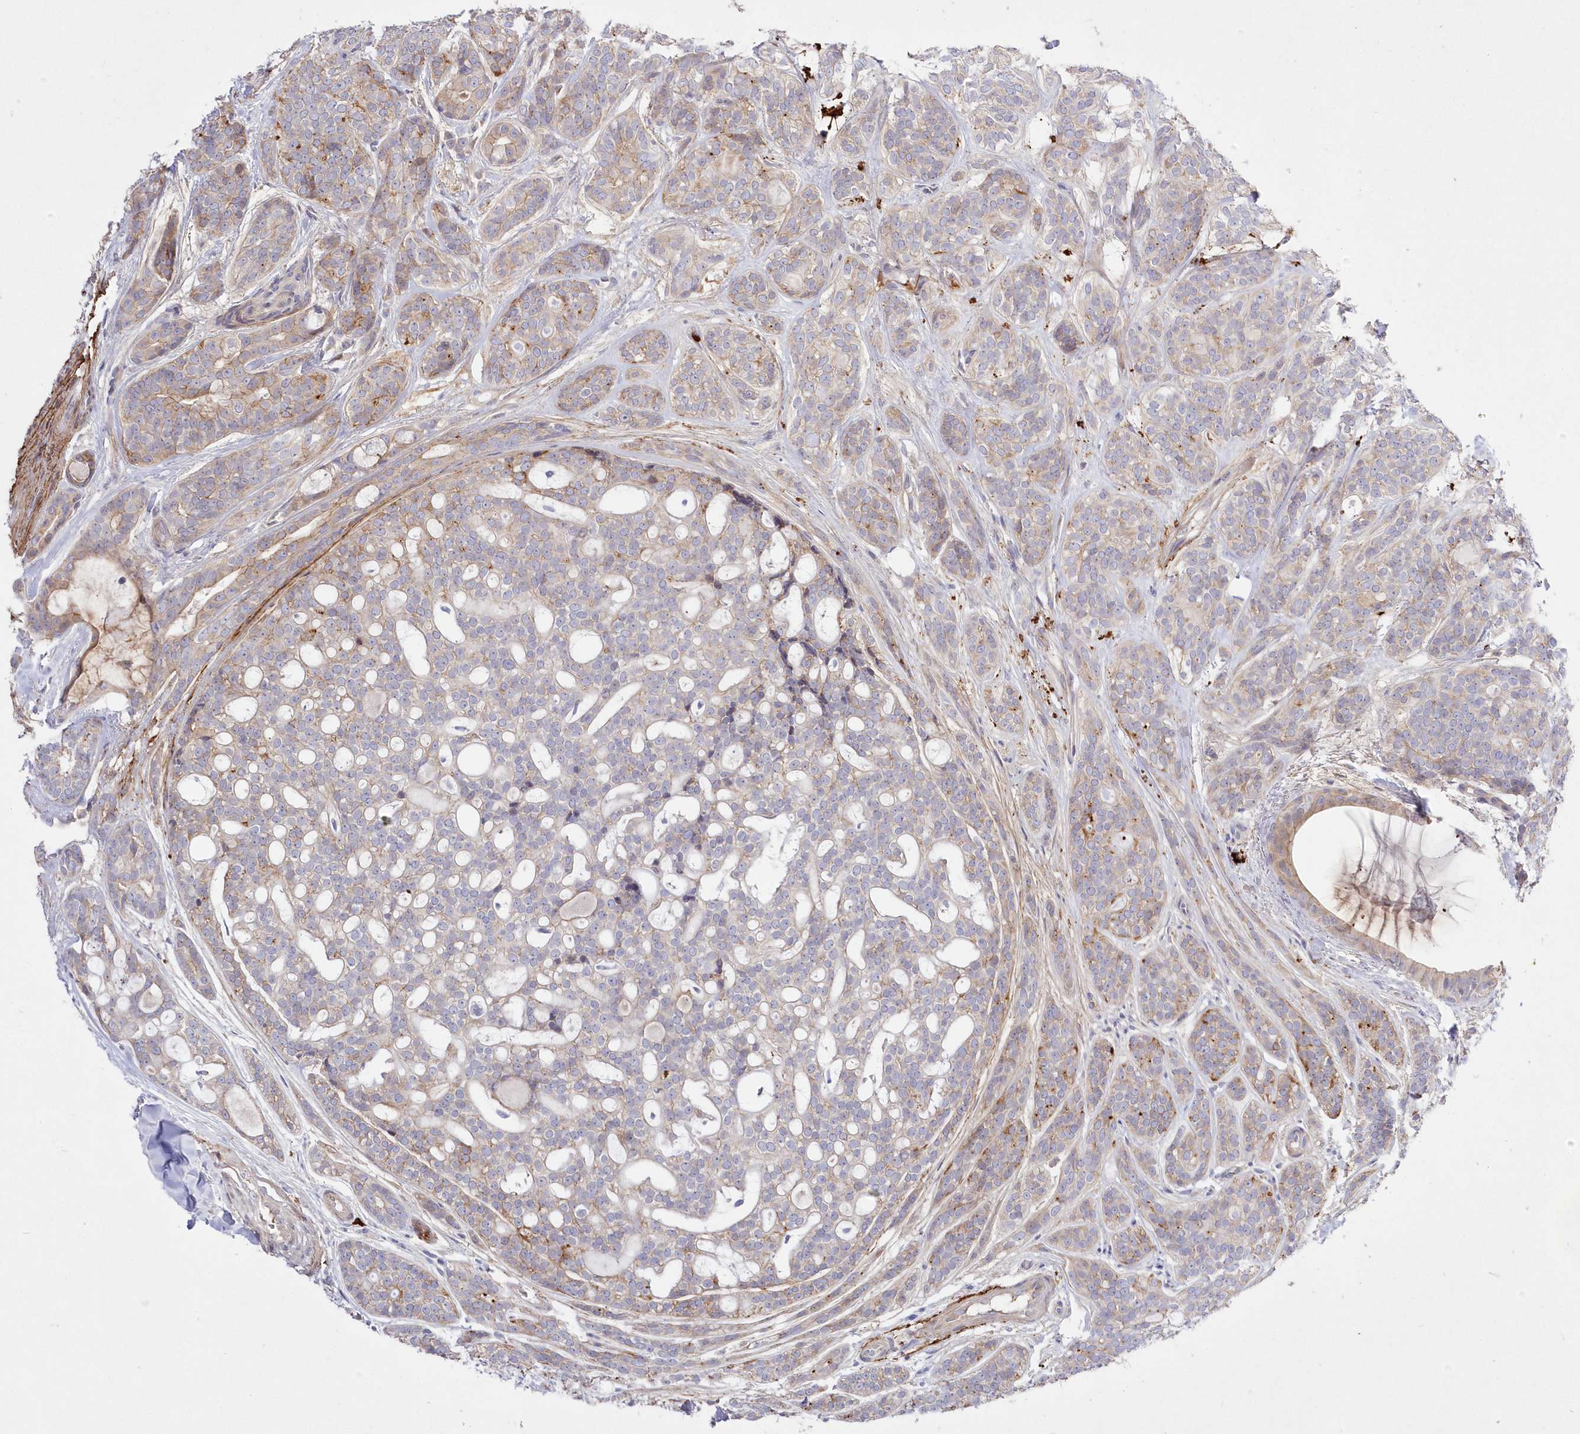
{"staining": {"intensity": "moderate", "quantity": "<25%", "location": "cytoplasmic/membranous"}, "tissue": "head and neck cancer", "cell_type": "Tumor cells", "image_type": "cancer", "snomed": [{"axis": "morphology", "description": "Adenocarcinoma, NOS"}, {"axis": "topography", "description": "Head-Neck"}], "caption": "Head and neck adenocarcinoma stained with a protein marker displays moderate staining in tumor cells.", "gene": "WBP1L", "patient": {"sex": "male", "age": 66}}